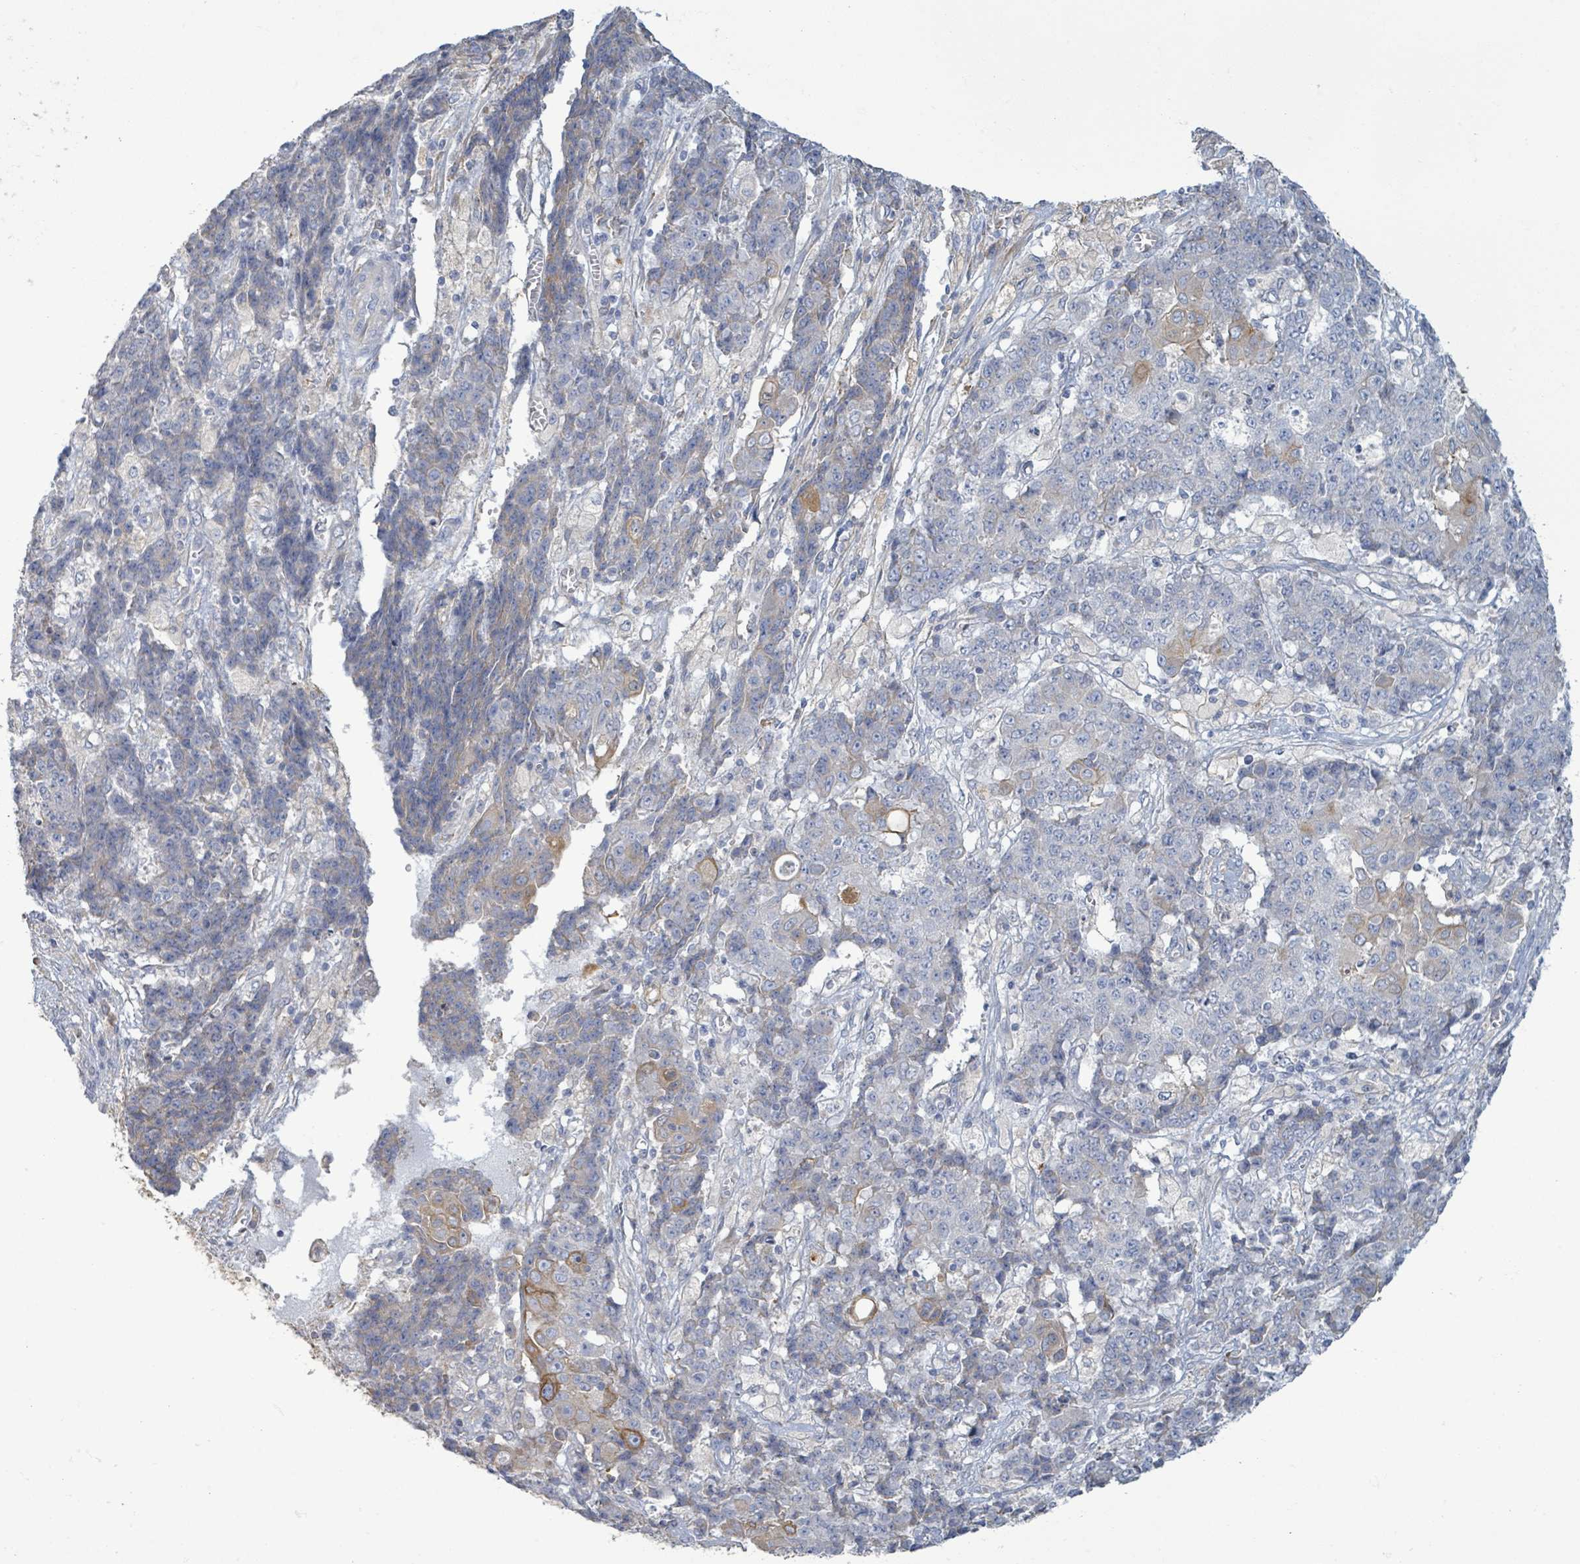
{"staining": {"intensity": "moderate", "quantity": "<25%", "location": "cytoplasmic/membranous"}, "tissue": "ovarian cancer", "cell_type": "Tumor cells", "image_type": "cancer", "snomed": [{"axis": "morphology", "description": "Carcinoma, endometroid"}, {"axis": "topography", "description": "Ovary"}], "caption": "Human ovarian cancer stained with a protein marker demonstrates moderate staining in tumor cells.", "gene": "COL13A1", "patient": {"sex": "female", "age": 42}}